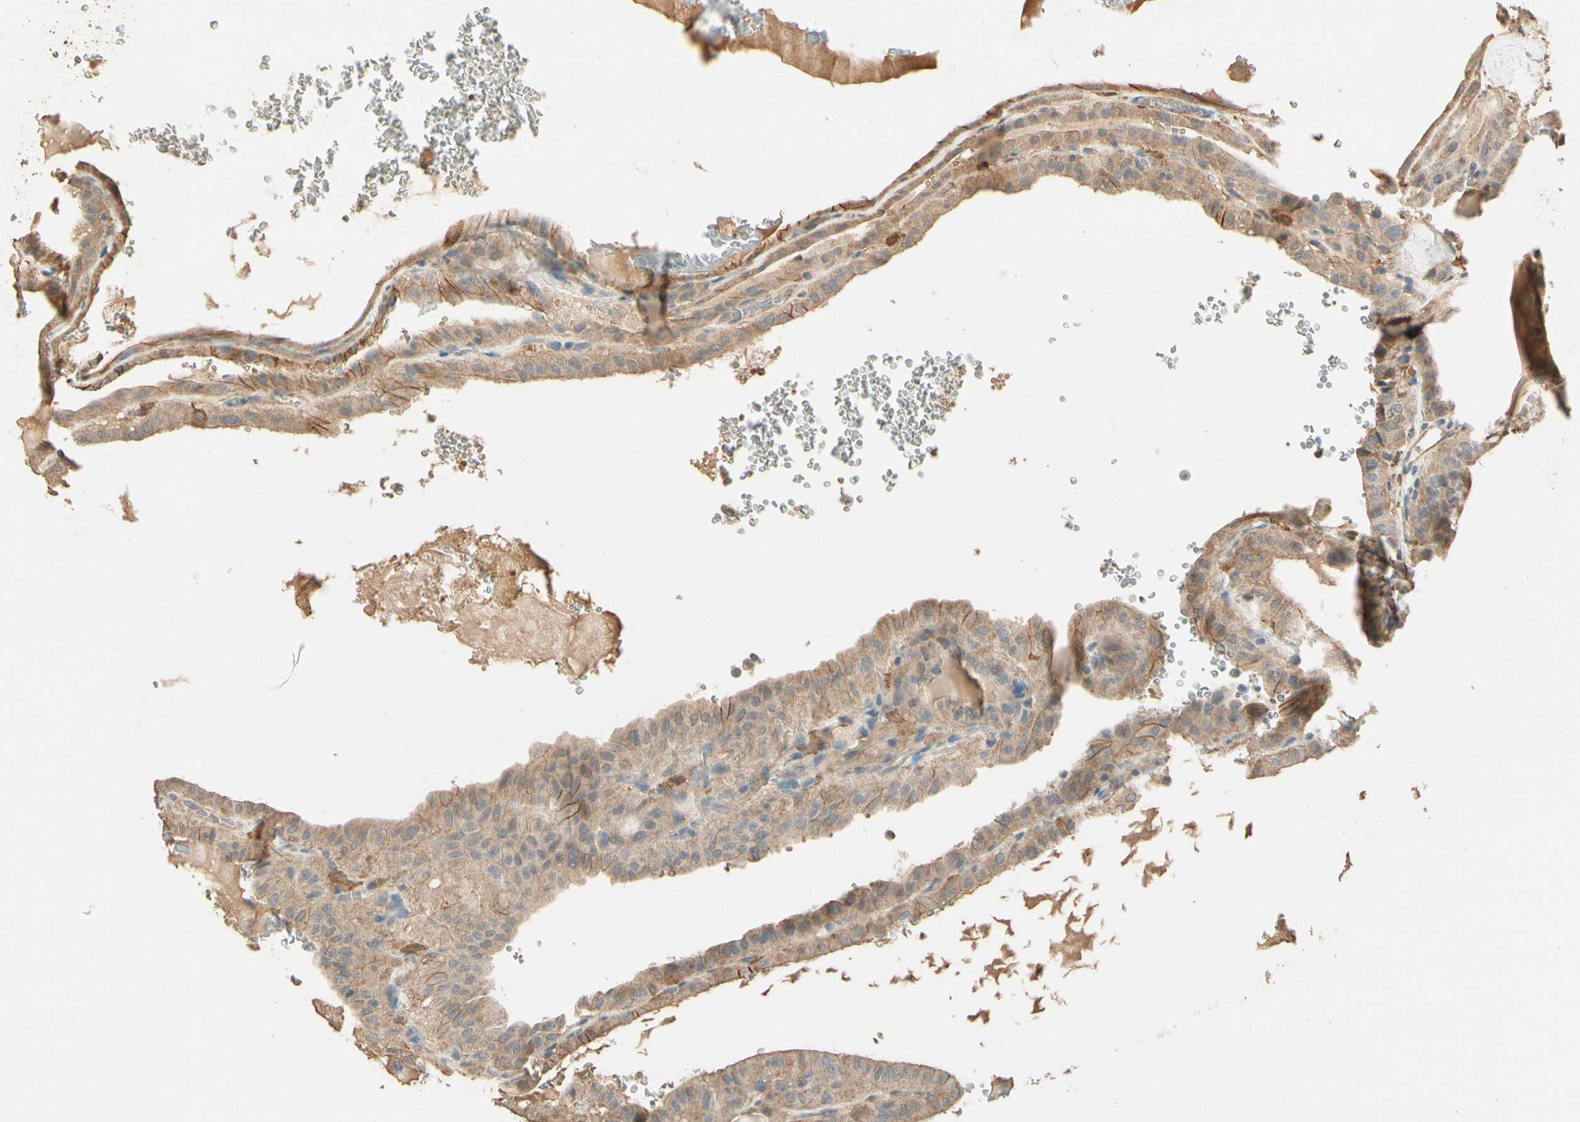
{"staining": {"intensity": "moderate", "quantity": ">75%", "location": "cytoplasmic/membranous"}, "tissue": "thyroid cancer", "cell_type": "Tumor cells", "image_type": "cancer", "snomed": [{"axis": "morphology", "description": "Papillary adenocarcinoma, NOS"}, {"axis": "topography", "description": "Thyroid gland"}], "caption": "This micrograph exhibits immunohistochemistry (IHC) staining of thyroid cancer, with medium moderate cytoplasmic/membranous staining in approximately >75% of tumor cells.", "gene": "CDH6", "patient": {"sex": "male", "age": 77}}